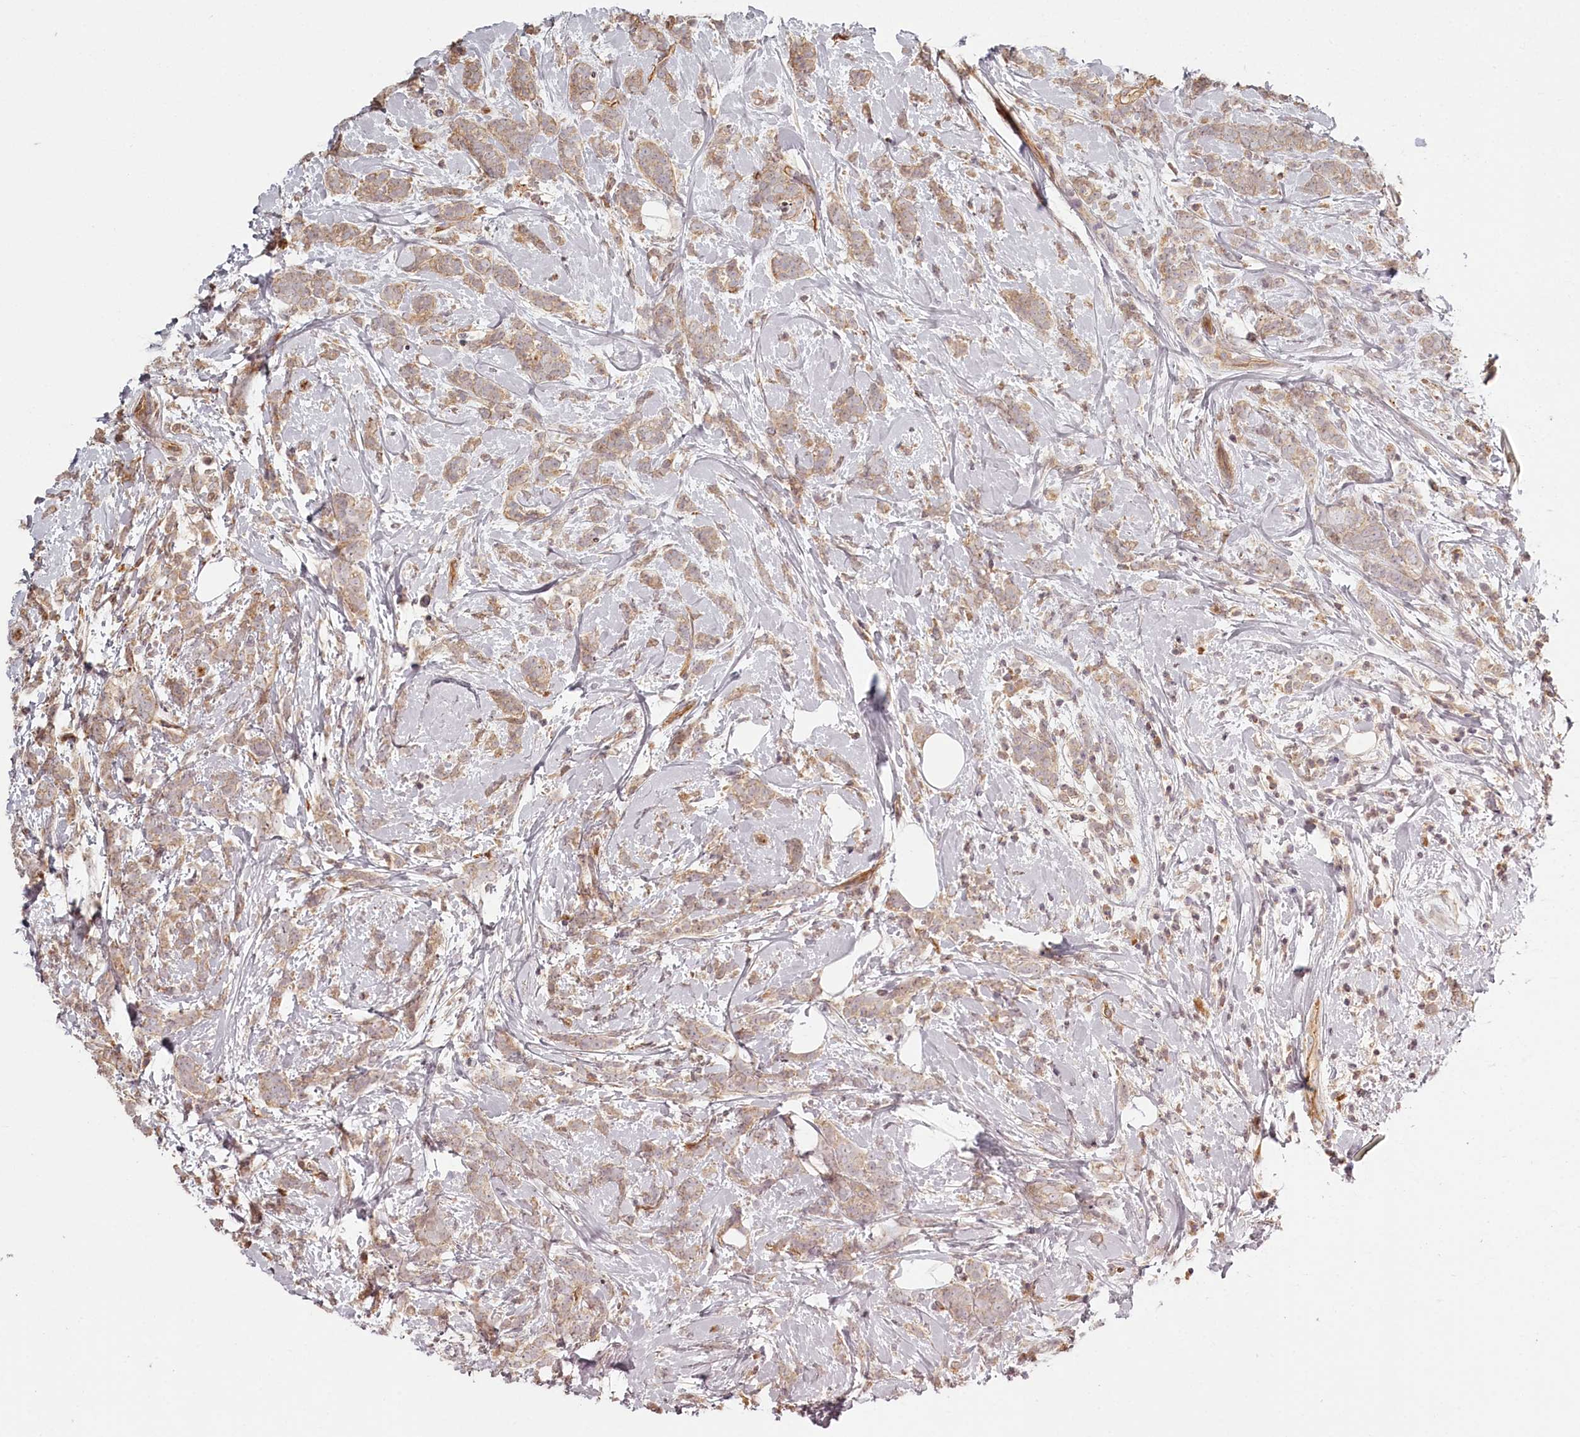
{"staining": {"intensity": "moderate", "quantity": ">75%", "location": "cytoplasmic/membranous"}, "tissue": "breast cancer", "cell_type": "Tumor cells", "image_type": "cancer", "snomed": [{"axis": "morphology", "description": "Lobular carcinoma"}, {"axis": "topography", "description": "Breast"}], "caption": "Breast lobular carcinoma stained for a protein (brown) displays moderate cytoplasmic/membranous positive staining in approximately >75% of tumor cells.", "gene": "TMIE", "patient": {"sex": "female", "age": 58}}